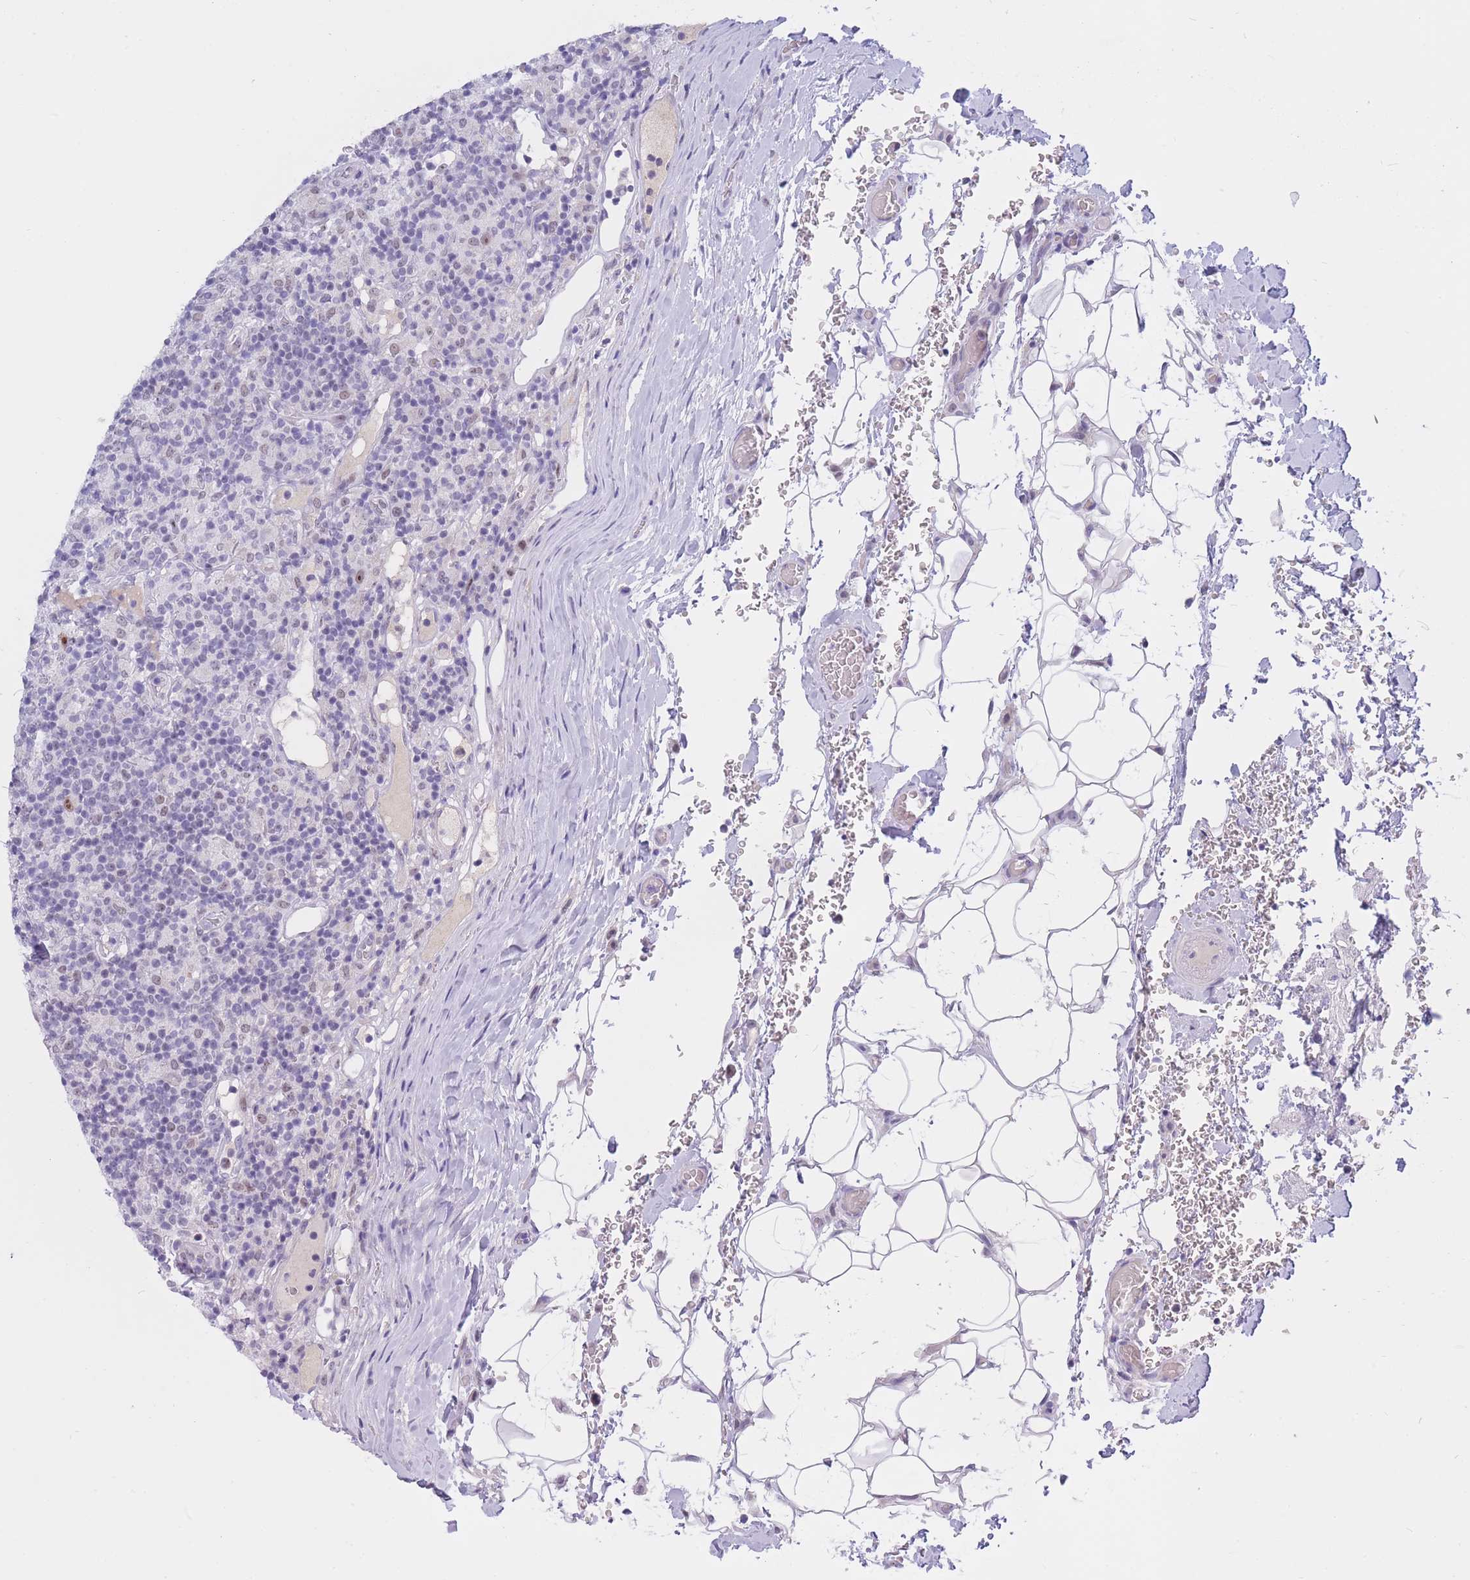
{"staining": {"intensity": "moderate", "quantity": ">75%", "location": "nuclear"}, "tissue": "lymphoma", "cell_type": "Tumor cells", "image_type": "cancer", "snomed": [{"axis": "morphology", "description": "Hodgkin's disease, NOS"}, {"axis": "topography", "description": "Lymph node"}], "caption": "Protein expression by IHC reveals moderate nuclear positivity in approximately >75% of tumor cells in Hodgkin's disease. (brown staining indicates protein expression, while blue staining denotes nuclei).", "gene": "BOP1", "patient": {"sex": "male", "age": 70}}